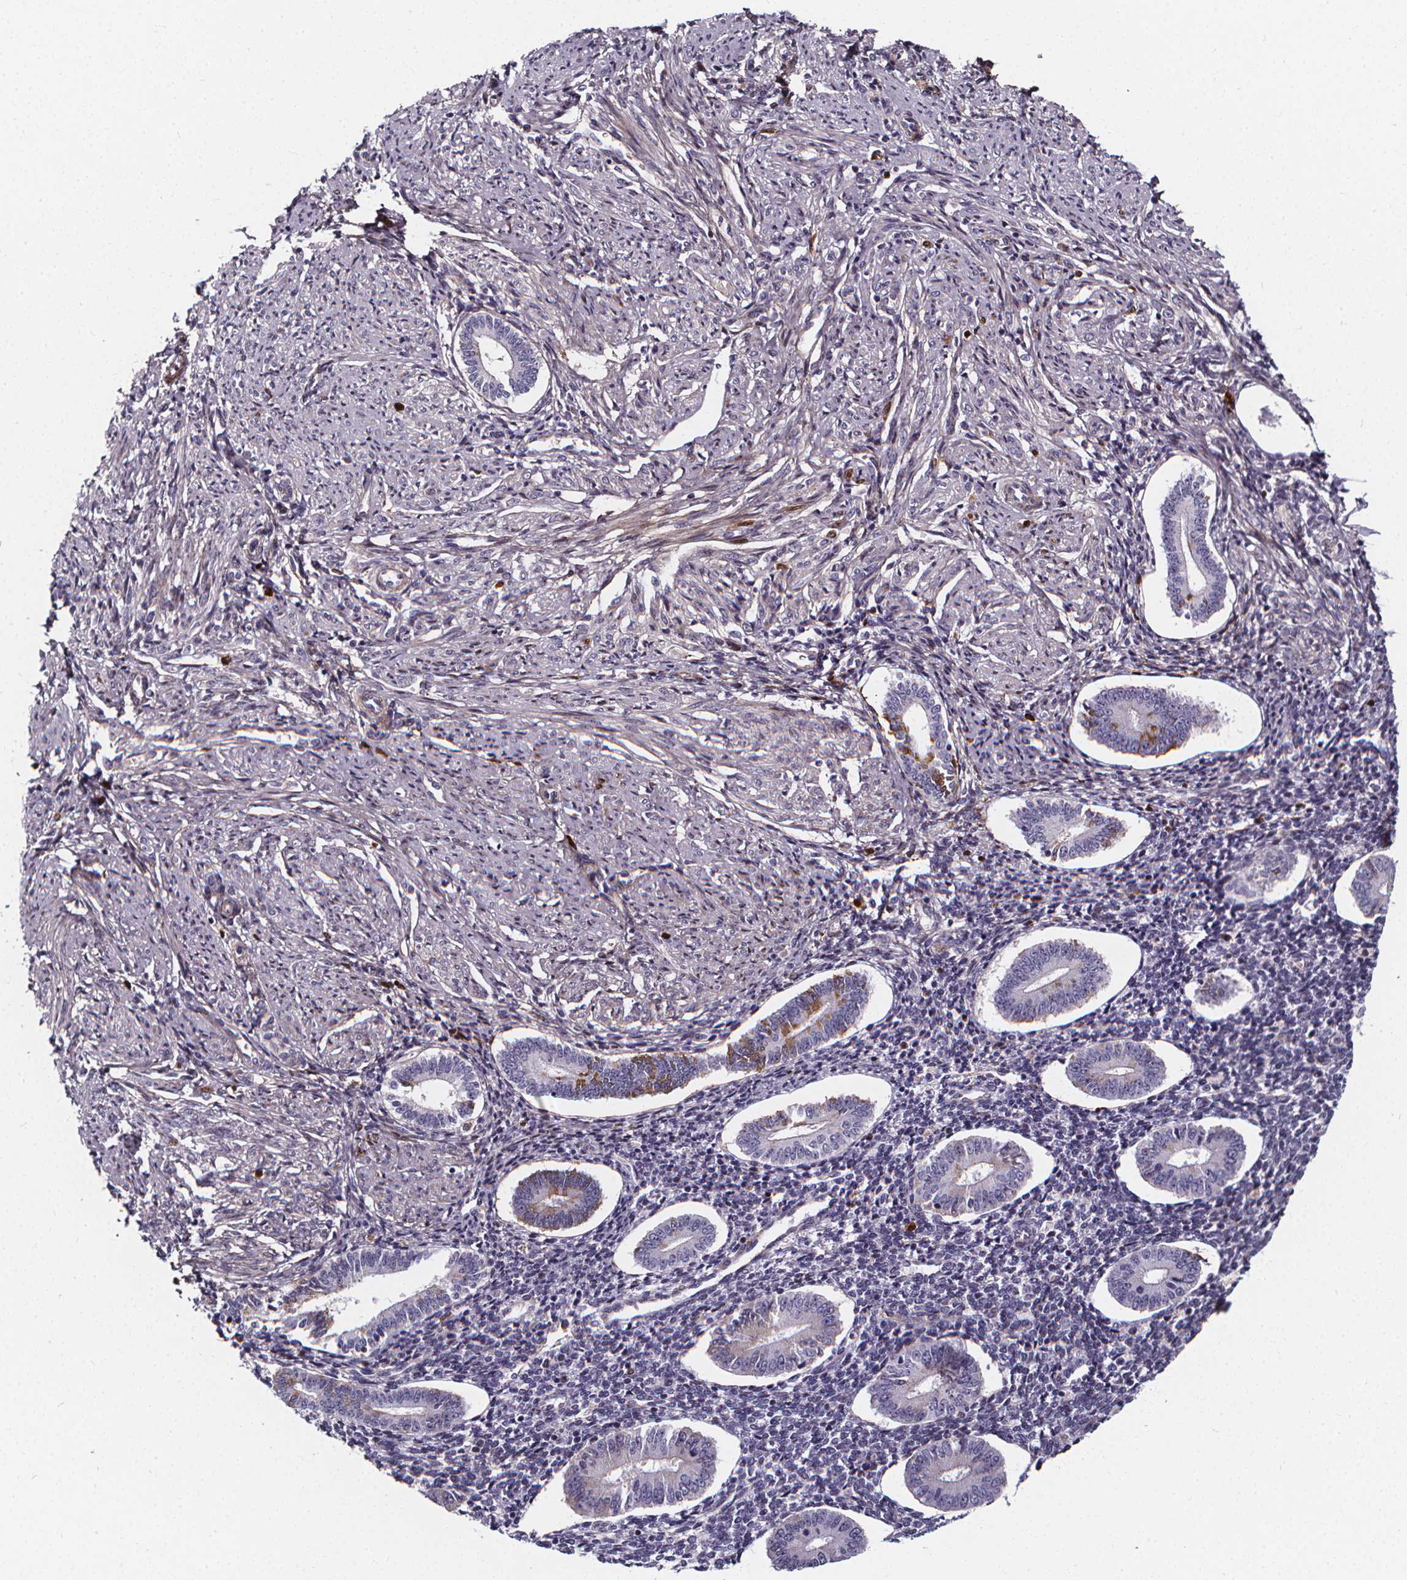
{"staining": {"intensity": "negative", "quantity": "none", "location": "none"}, "tissue": "endometrium", "cell_type": "Cells in endometrial stroma", "image_type": "normal", "snomed": [{"axis": "morphology", "description": "Normal tissue, NOS"}, {"axis": "topography", "description": "Endometrium"}], "caption": "An immunohistochemistry photomicrograph of normal endometrium is shown. There is no staining in cells in endometrial stroma of endometrium.", "gene": "AEBP1", "patient": {"sex": "female", "age": 40}}